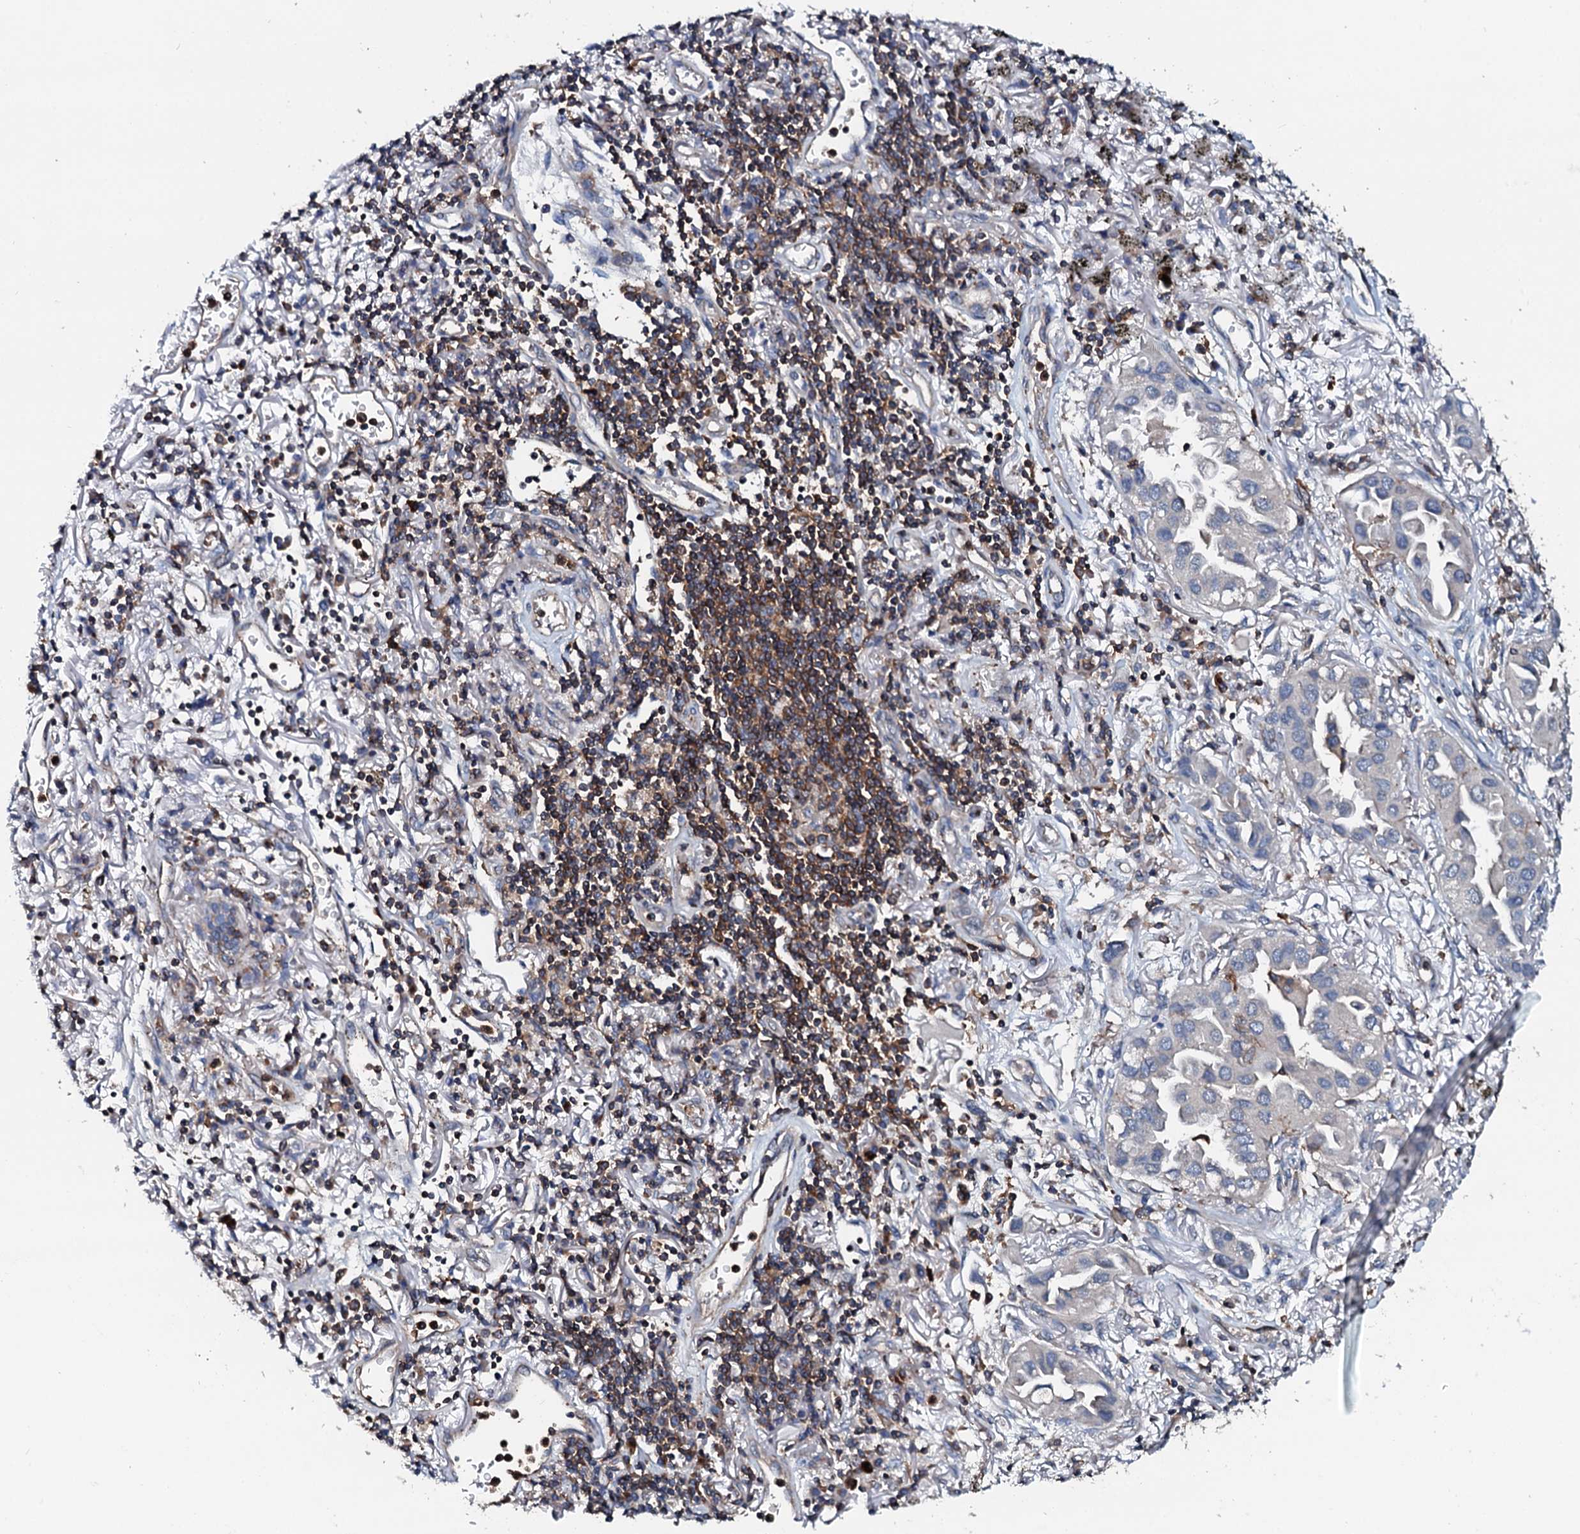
{"staining": {"intensity": "negative", "quantity": "none", "location": "none"}, "tissue": "lung cancer", "cell_type": "Tumor cells", "image_type": "cancer", "snomed": [{"axis": "morphology", "description": "Adenocarcinoma, NOS"}, {"axis": "topography", "description": "Lung"}], "caption": "Tumor cells are negative for brown protein staining in lung cancer.", "gene": "GRK2", "patient": {"sex": "female", "age": 76}}